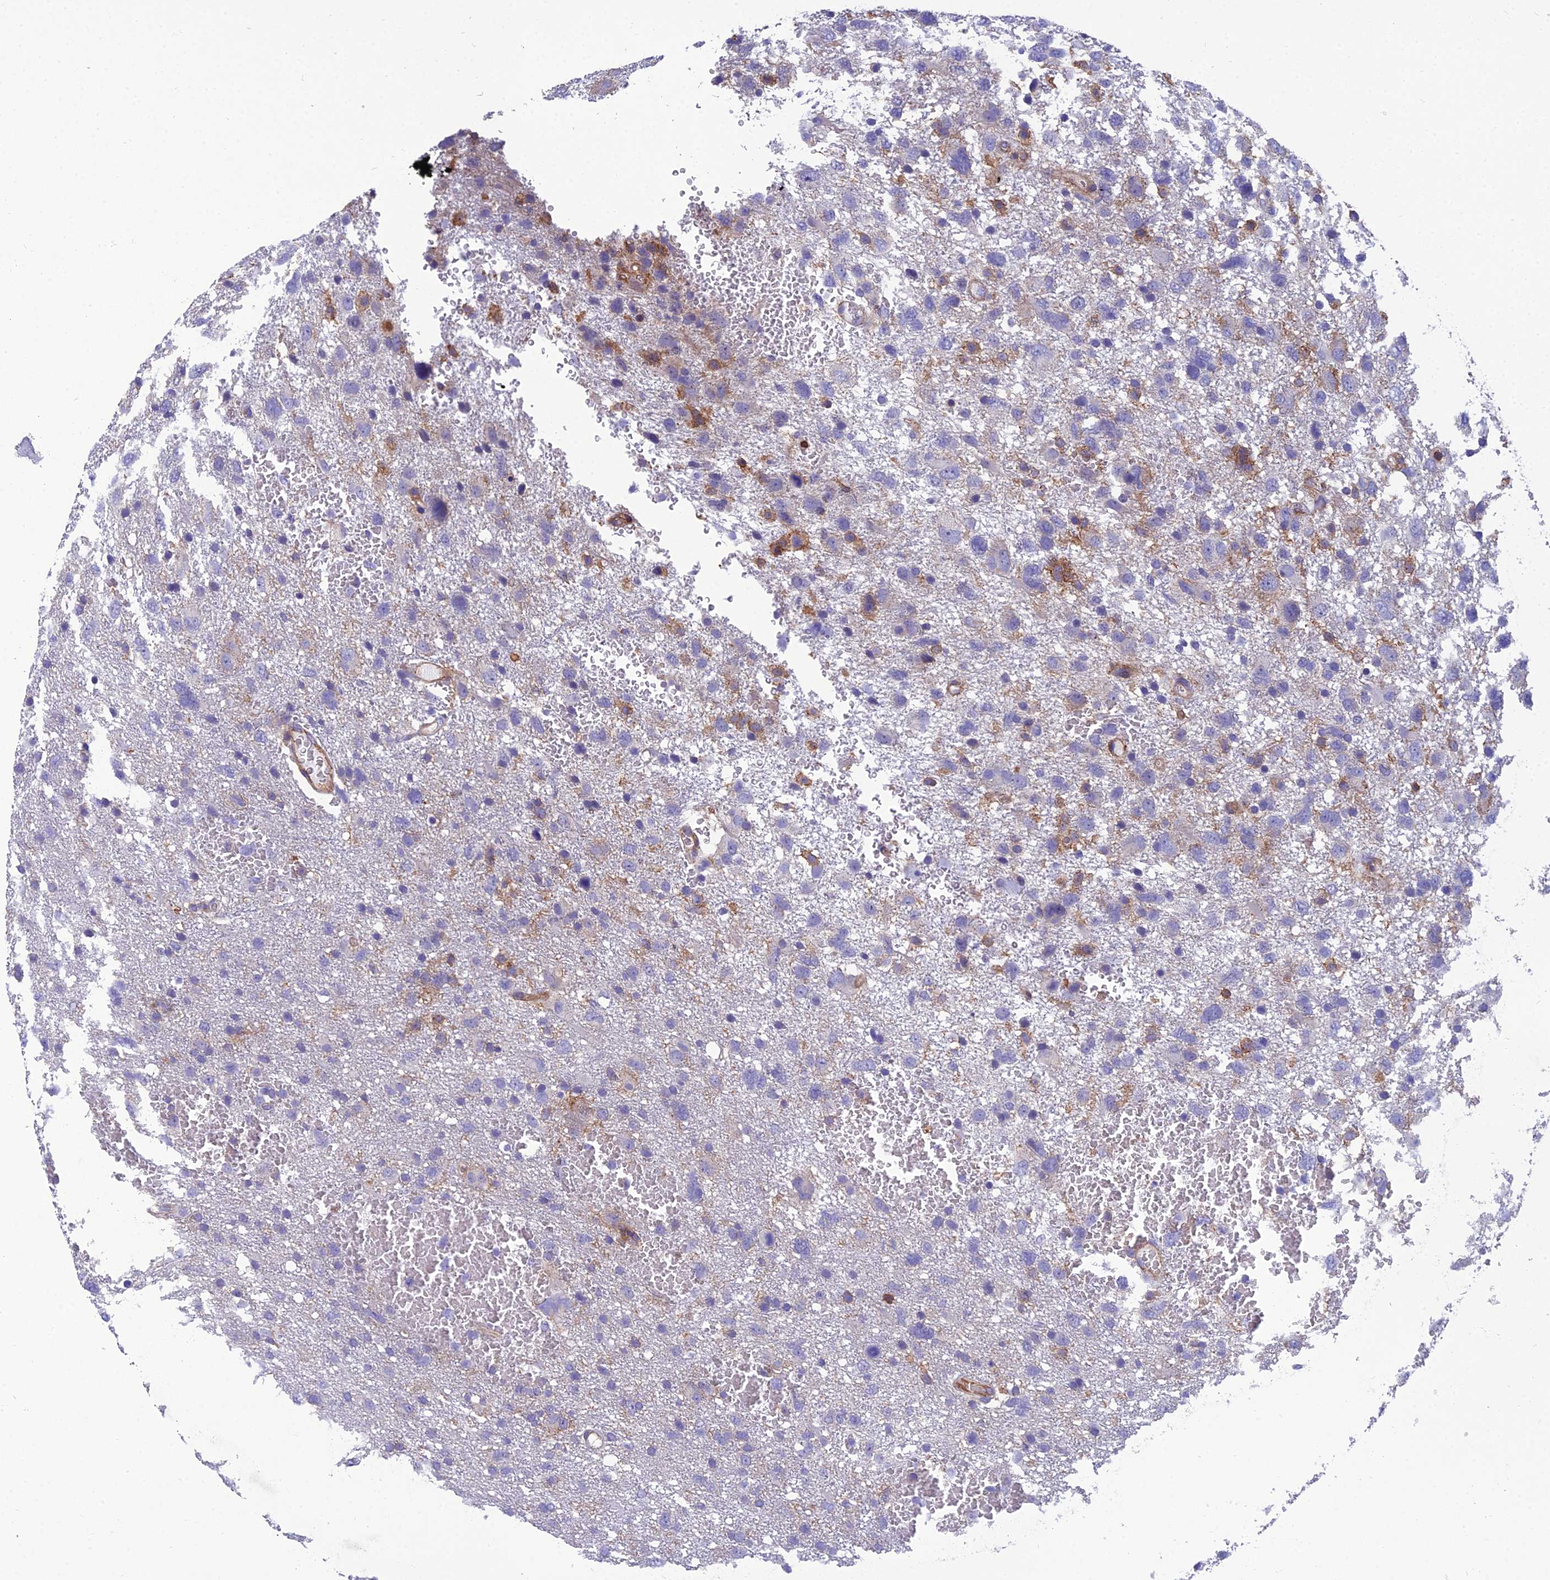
{"staining": {"intensity": "moderate", "quantity": "<25%", "location": "cytoplasmic/membranous"}, "tissue": "glioma", "cell_type": "Tumor cells", "image_type": "cancer", "snomed": [{"axis": "morphology", "description": "Glioma, malignant, High grade"}, {"axis": "topography", "description": "Brain"}], "caption": "A high-resolution micrograph shows immunohistochemistry staining of glioma, which displays moderate cytoplasmic/membranous expression in approximately <25% of tumor cells.", "gene": "PPP1R18", "patient": {"sex": "male", "age": 61}}